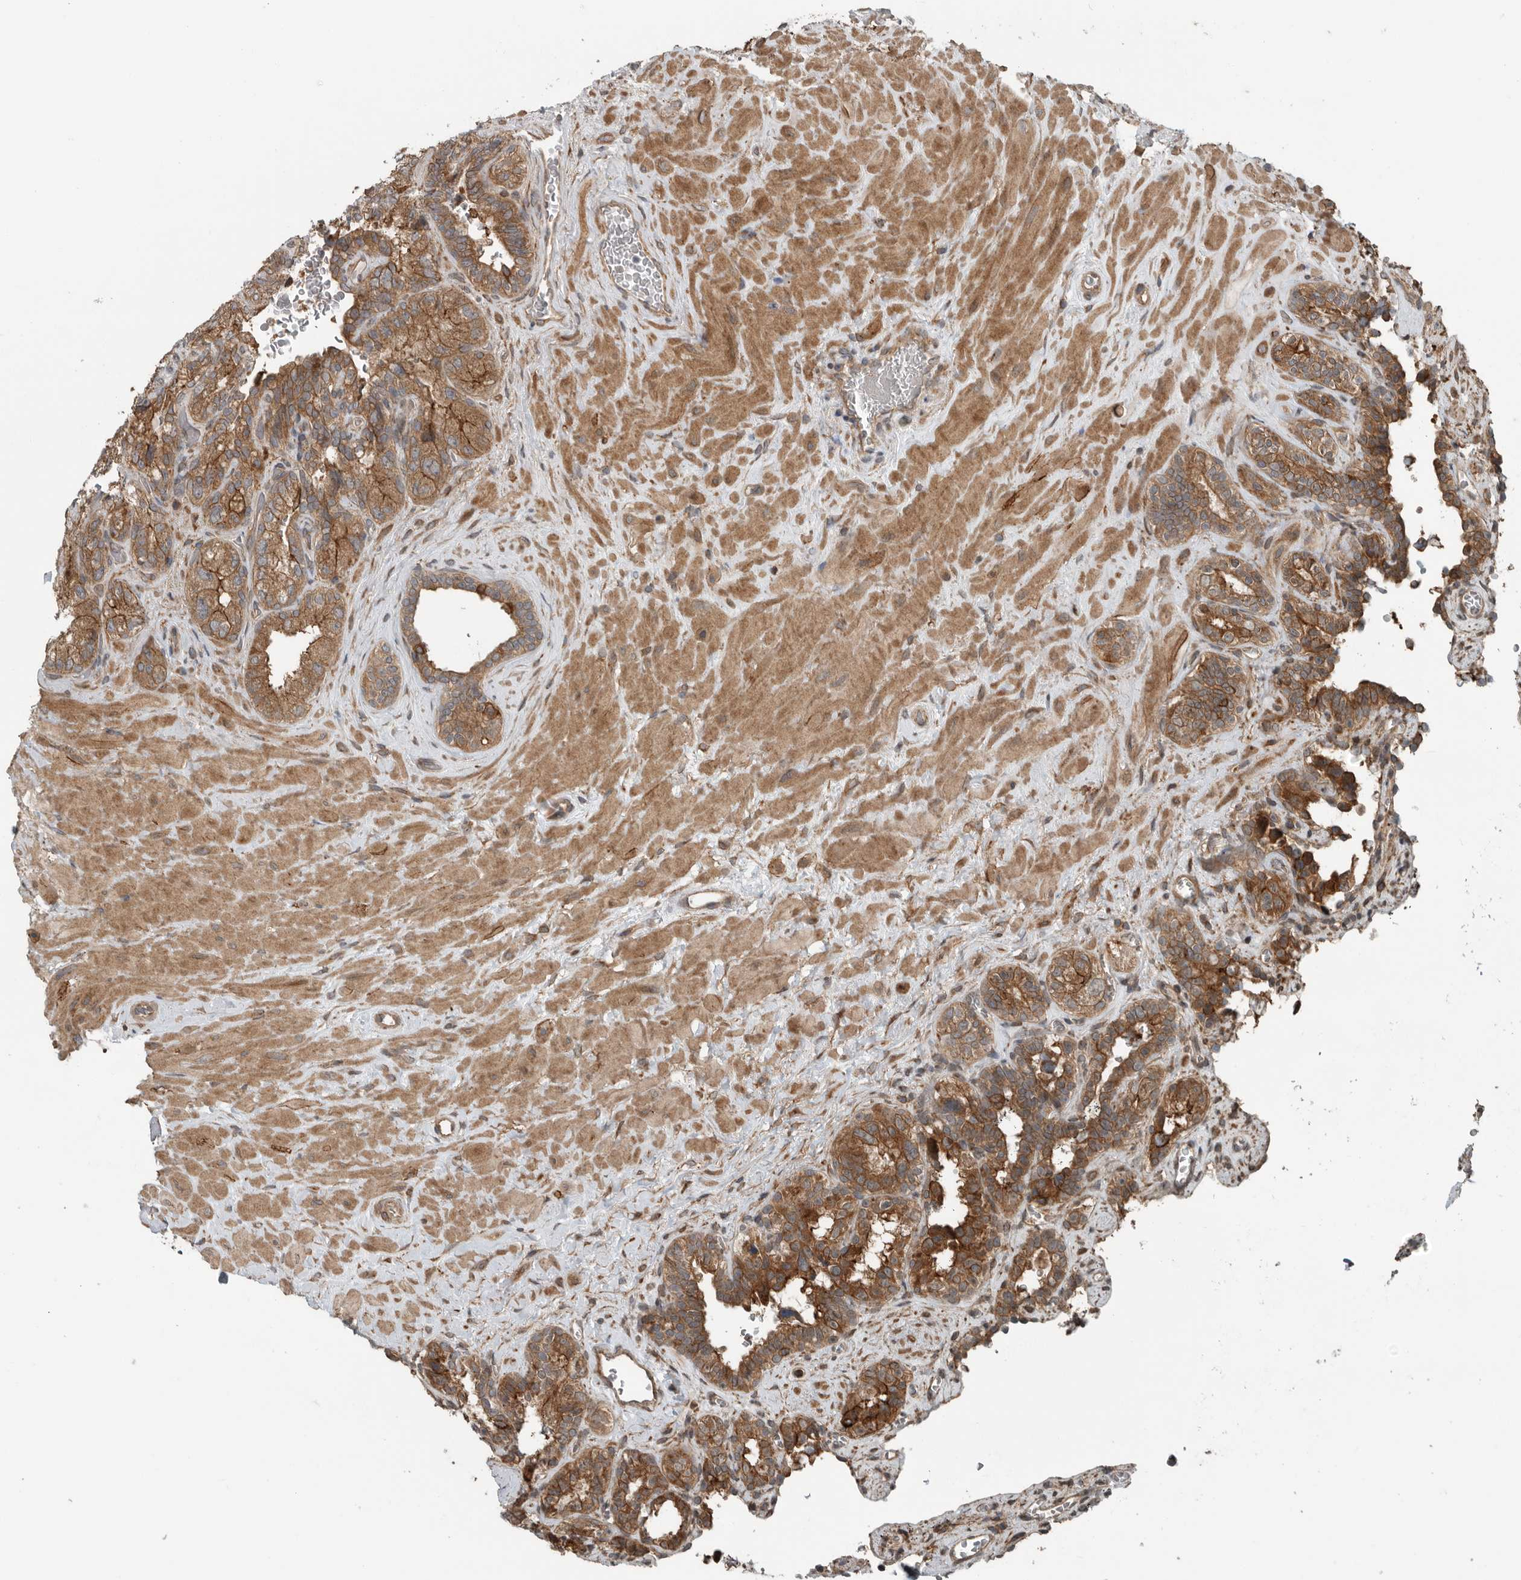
{"staining": {"intensity": "moderate", "quantity": ">75%", "location": "cytoplasmic/membranous"}, "tissue": "seminal vesicle", "cell_type": "Glandular cells", "image_type": "normal", "snomed": [{"axis": "morphology", "description": "Normal tissue, NOS"}, {"axis": "topography", "description": "Prostate"}, {"axis": "topography", "description": "Seminal veicle"}], "caption": "DAB immunohistochemical staining of unremarkable human seminal vesicle shows moderate cytoplasmic/membranous protein staining in about >75% of glandular cells. The protein of interest is stained brown, and the nuclei are stained in blue (DAB IHC with brightfield microscopy, high magnification).", "gene": "AMFR", "patient": {"sex": "male", "age": 67}}